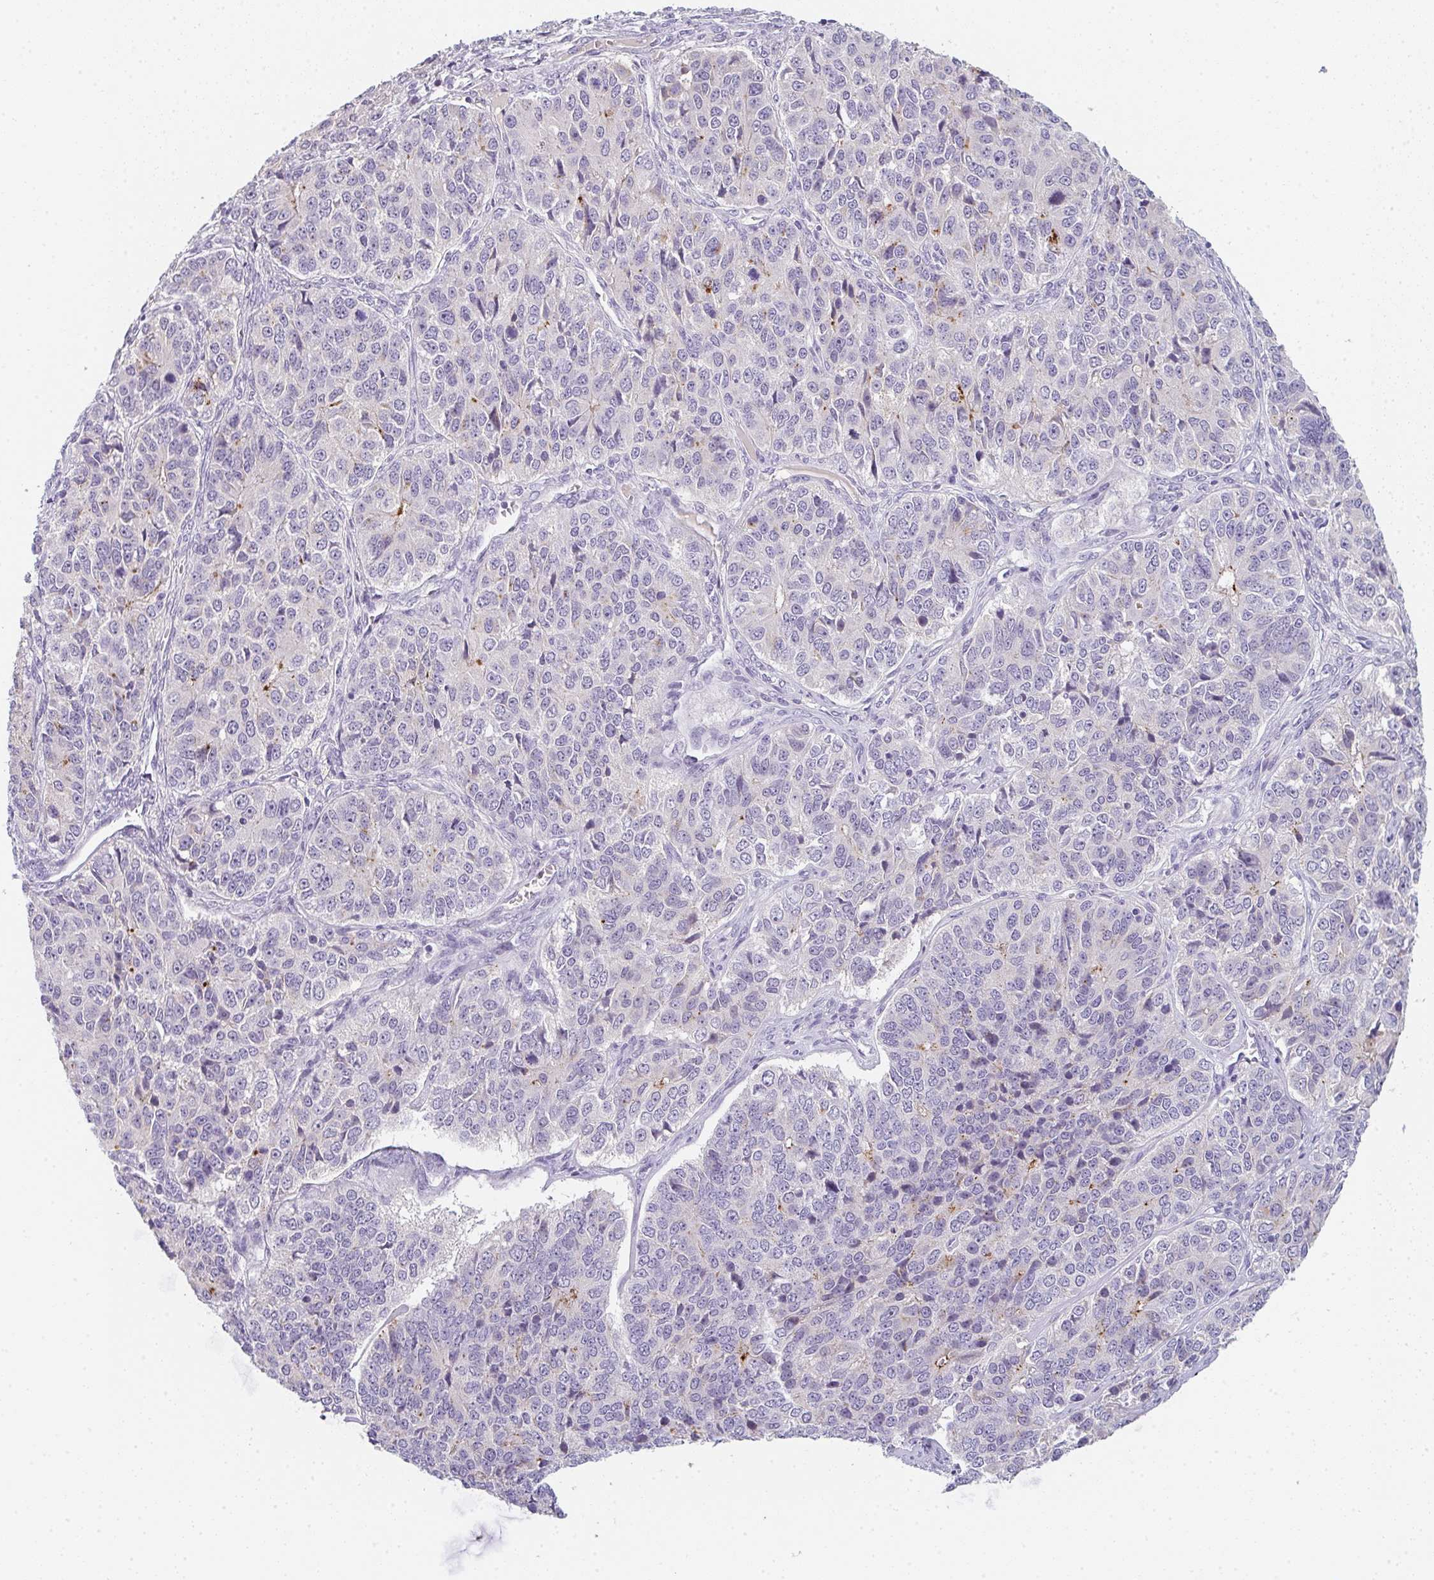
{"staining": {"intensity": "negative", "quantity": "none", "location": "none"}, "tissue": "ovarian cancer", "cell_type": "Tumor cells", "image_type": "cancer", "snomed": [{"axis": "morphology", "description": "Carcinoma, endometroid"}, {"axis": "topography", "description": "Ovary"}], "caption": "Immunohistochemical staining of ovarian cancer (endometroid carcinoma) shows no significant expression in tumor cells.", "gene": "C1QTNF8", "patient": {"sex": "female", "age": 51}}